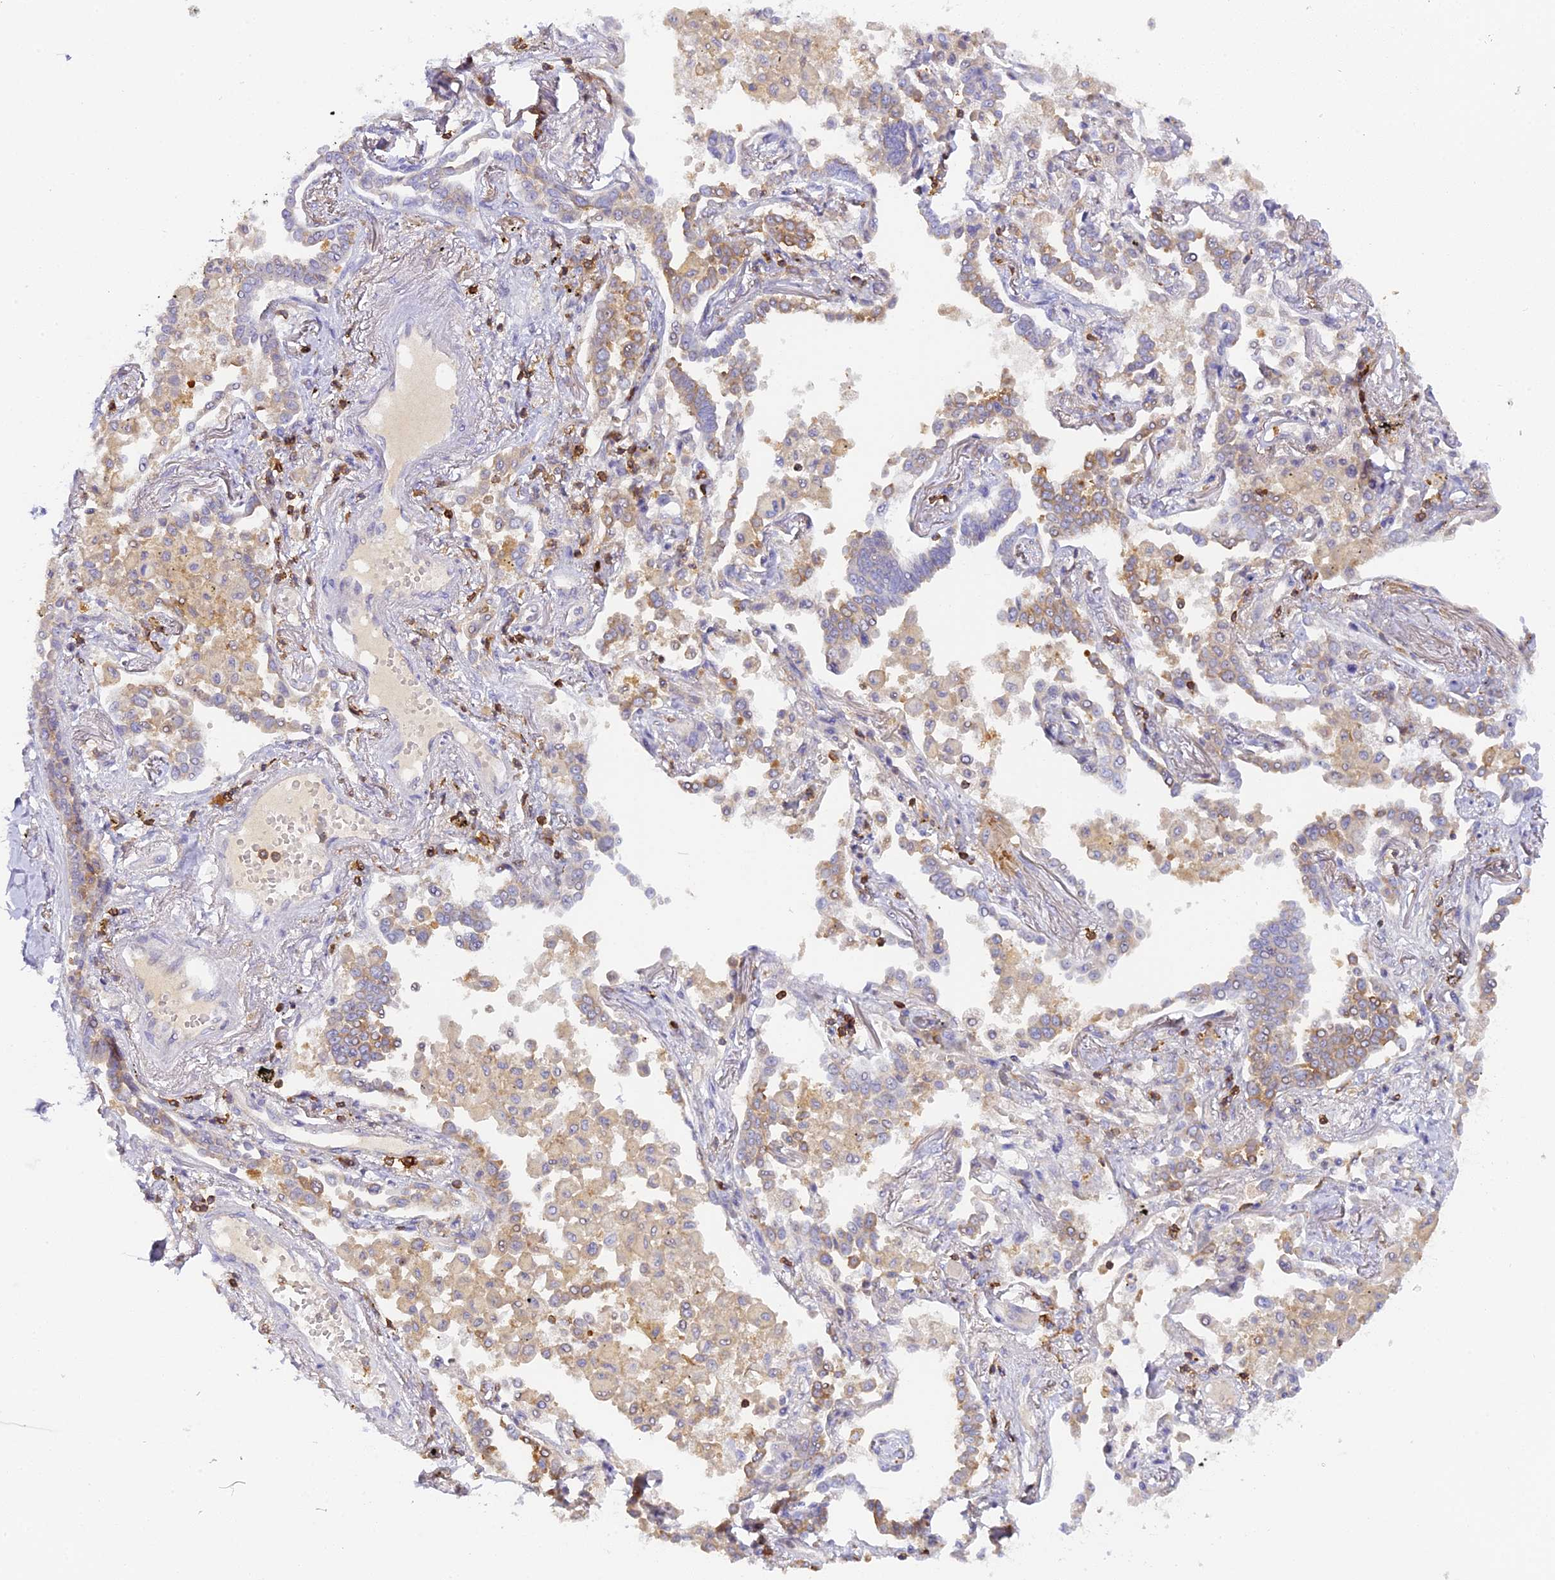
{"staining": {"intensity": "moderate", "quantity": "<25%", "location": "cytoplasmic/membranous"}, "tissue": "lung cancer", "cell_type": "Tumor cells", "image_type": "cancer", "snomed": [{"axis": "morphology", "description": "Adenocarcinoma, NOS"}, {"axis": "topography", "description": "Lung"}], "caption": "Protein staining of lung cancer tissue reveals moderate cytoplasmic/membranous positivity in approximately <25% of tumor cells.", "gene": "FYB1", "patient": {"sex": "male", "age": 67}}